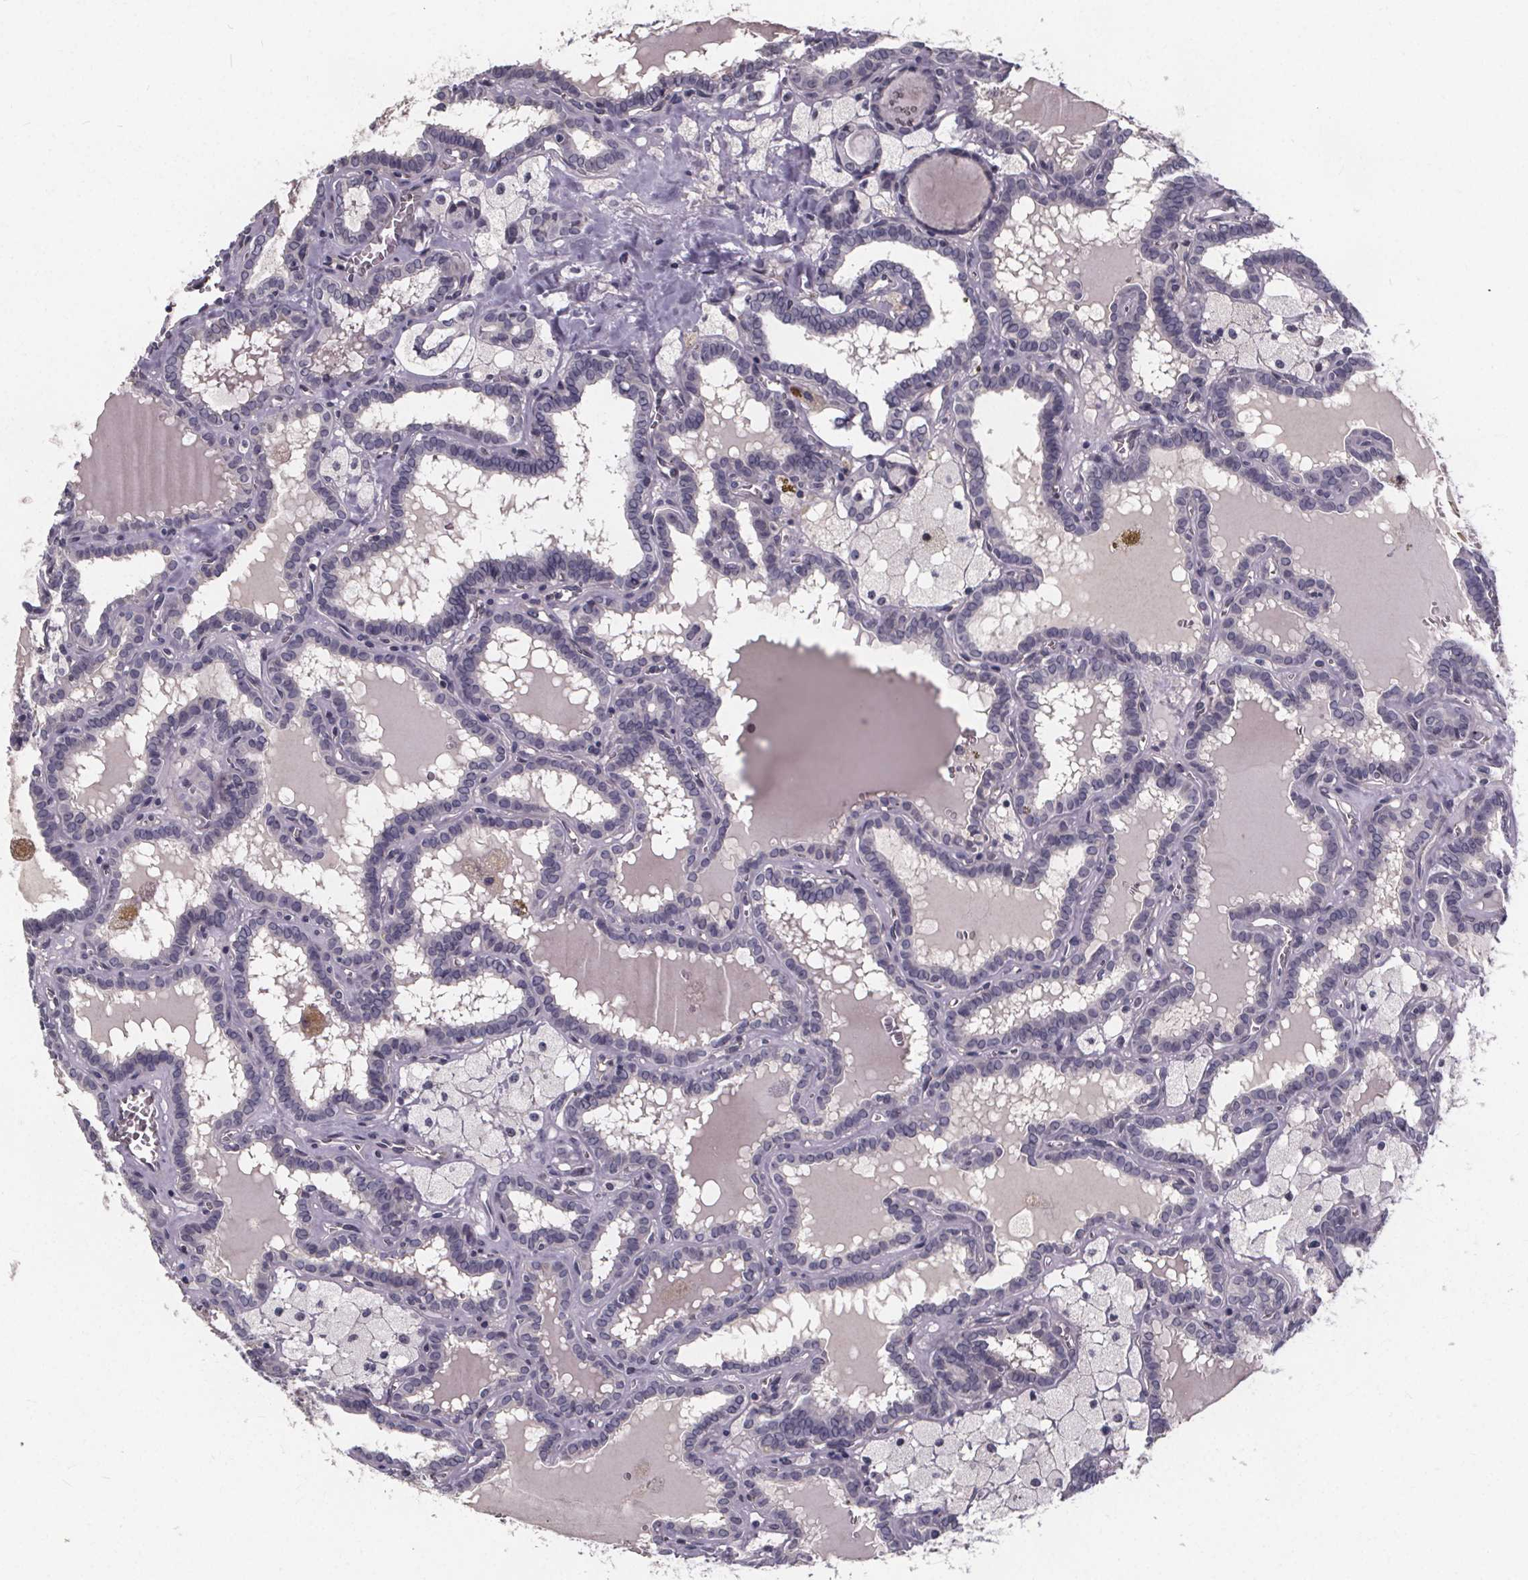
{"staining": {"intensity": "negative", "quantity": "none", "location": "none"}, "tissue": "thyroid cancer", "cell_type": "Tumor cells", "image_type": "cancer", "snomed": [{"axis": "morphology", "description": "Papillary adenocarcinoma, NOS"}, {"axis": "topography", "description": "Thyroid gland"}], "caption": "High magnification brightfield microscopy of thyroid cancer stained with DAB (brown) and counterstained with hematoxylin (blue): tumor cells show no significant positivity.", "gene": "FAM181B", "patient": {"sex": "female", "age": 39}}